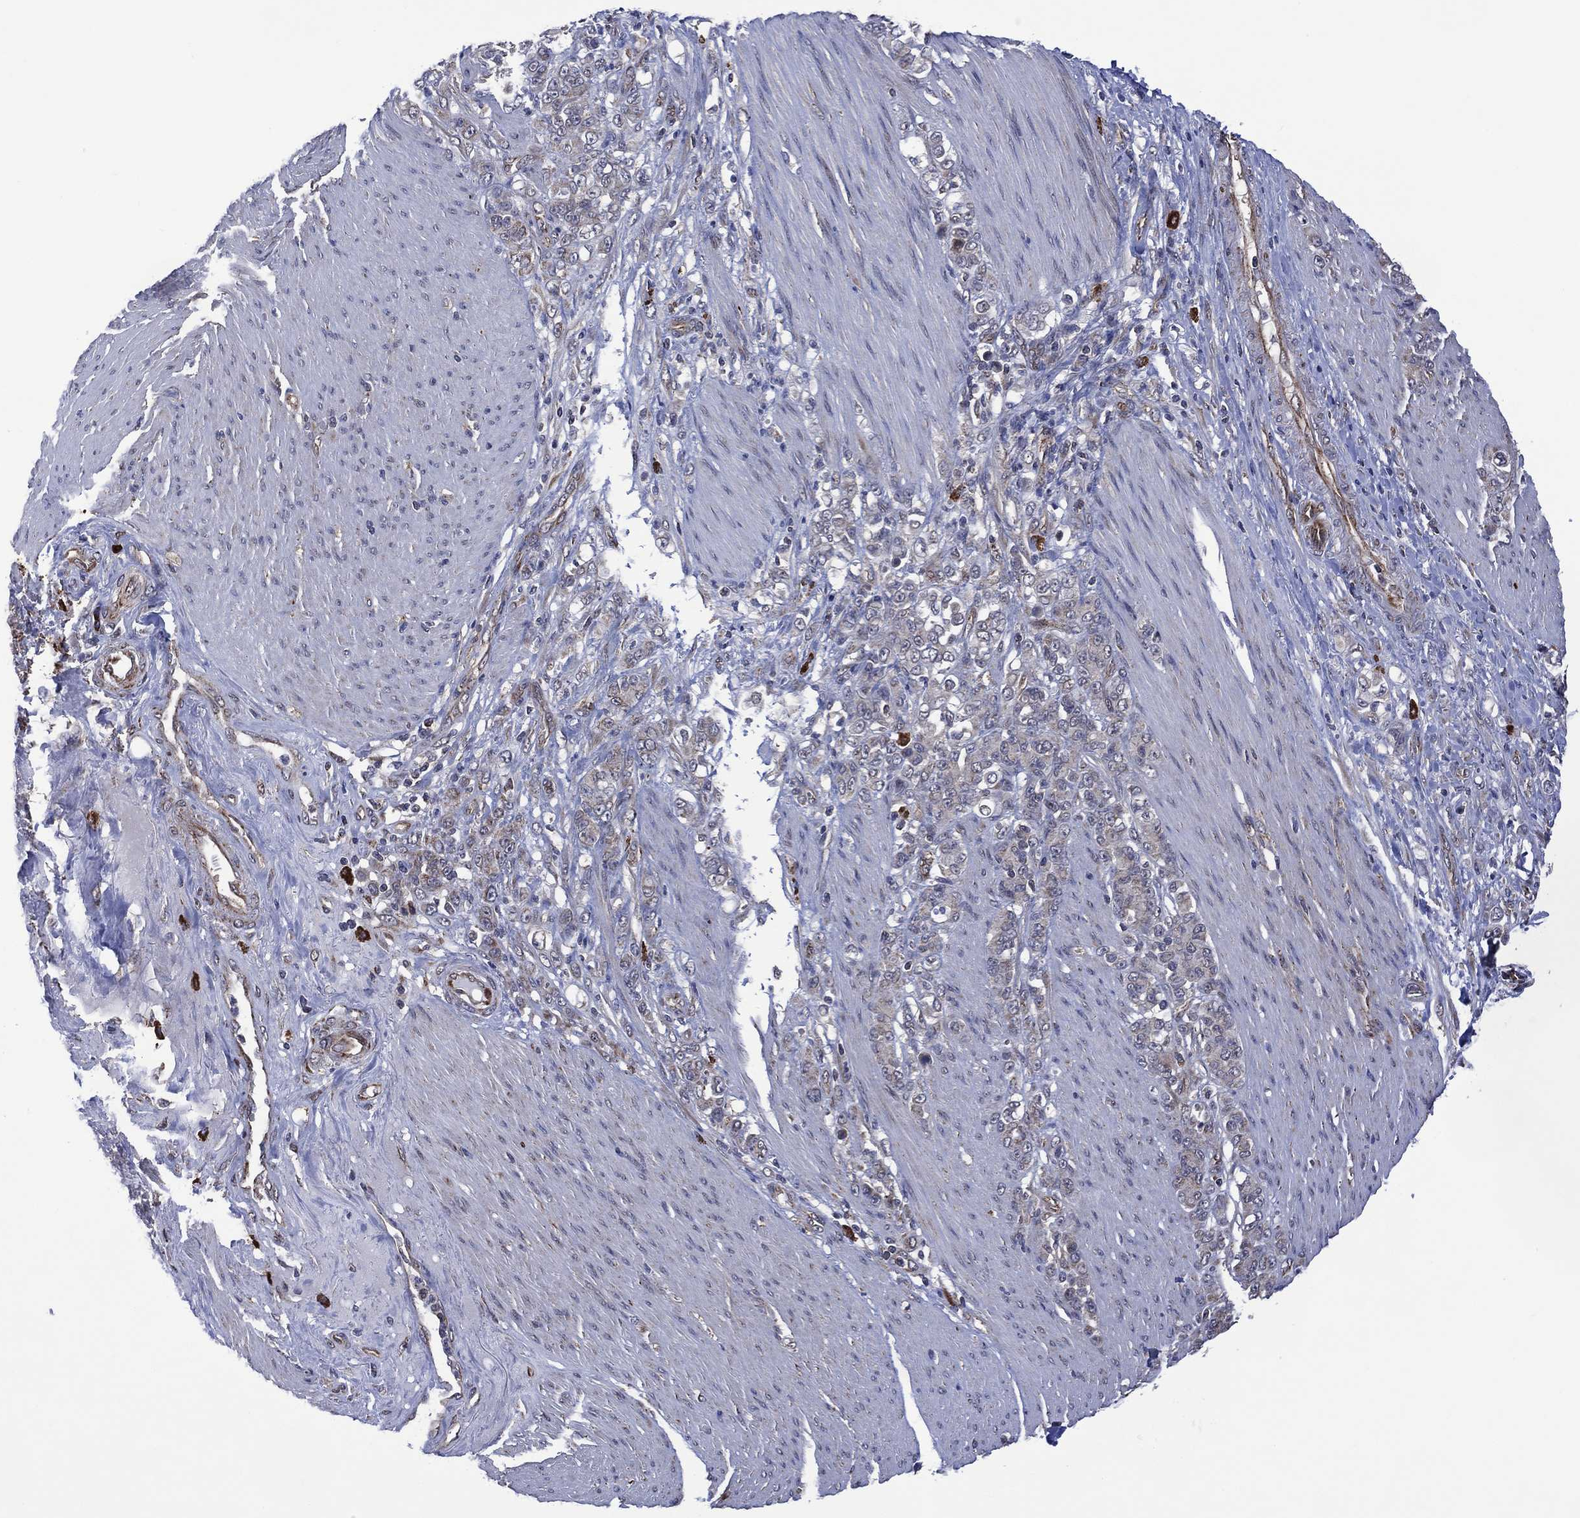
{"staining": {"intensity": "weak", "quantity": "25%-75%", "location": "cytoplasmic/membranous"}, "tissue": "stomach cancer", "cell_type": "Tumor cells", "image_type": "cancer", "snomed": [{"axis": "morphology", "description": "Adenocarcinoma, NOS"}, {"axis": "topography", "description": "Stomach"}], "caption": "Immunohistochemical staining of stomach cancer shows weak cytoplasmic/membranous protein positivity in about 25%-75% of tumor cells.", "gene": "HTD2", "patient": {"sex": "female", "age": 79}}